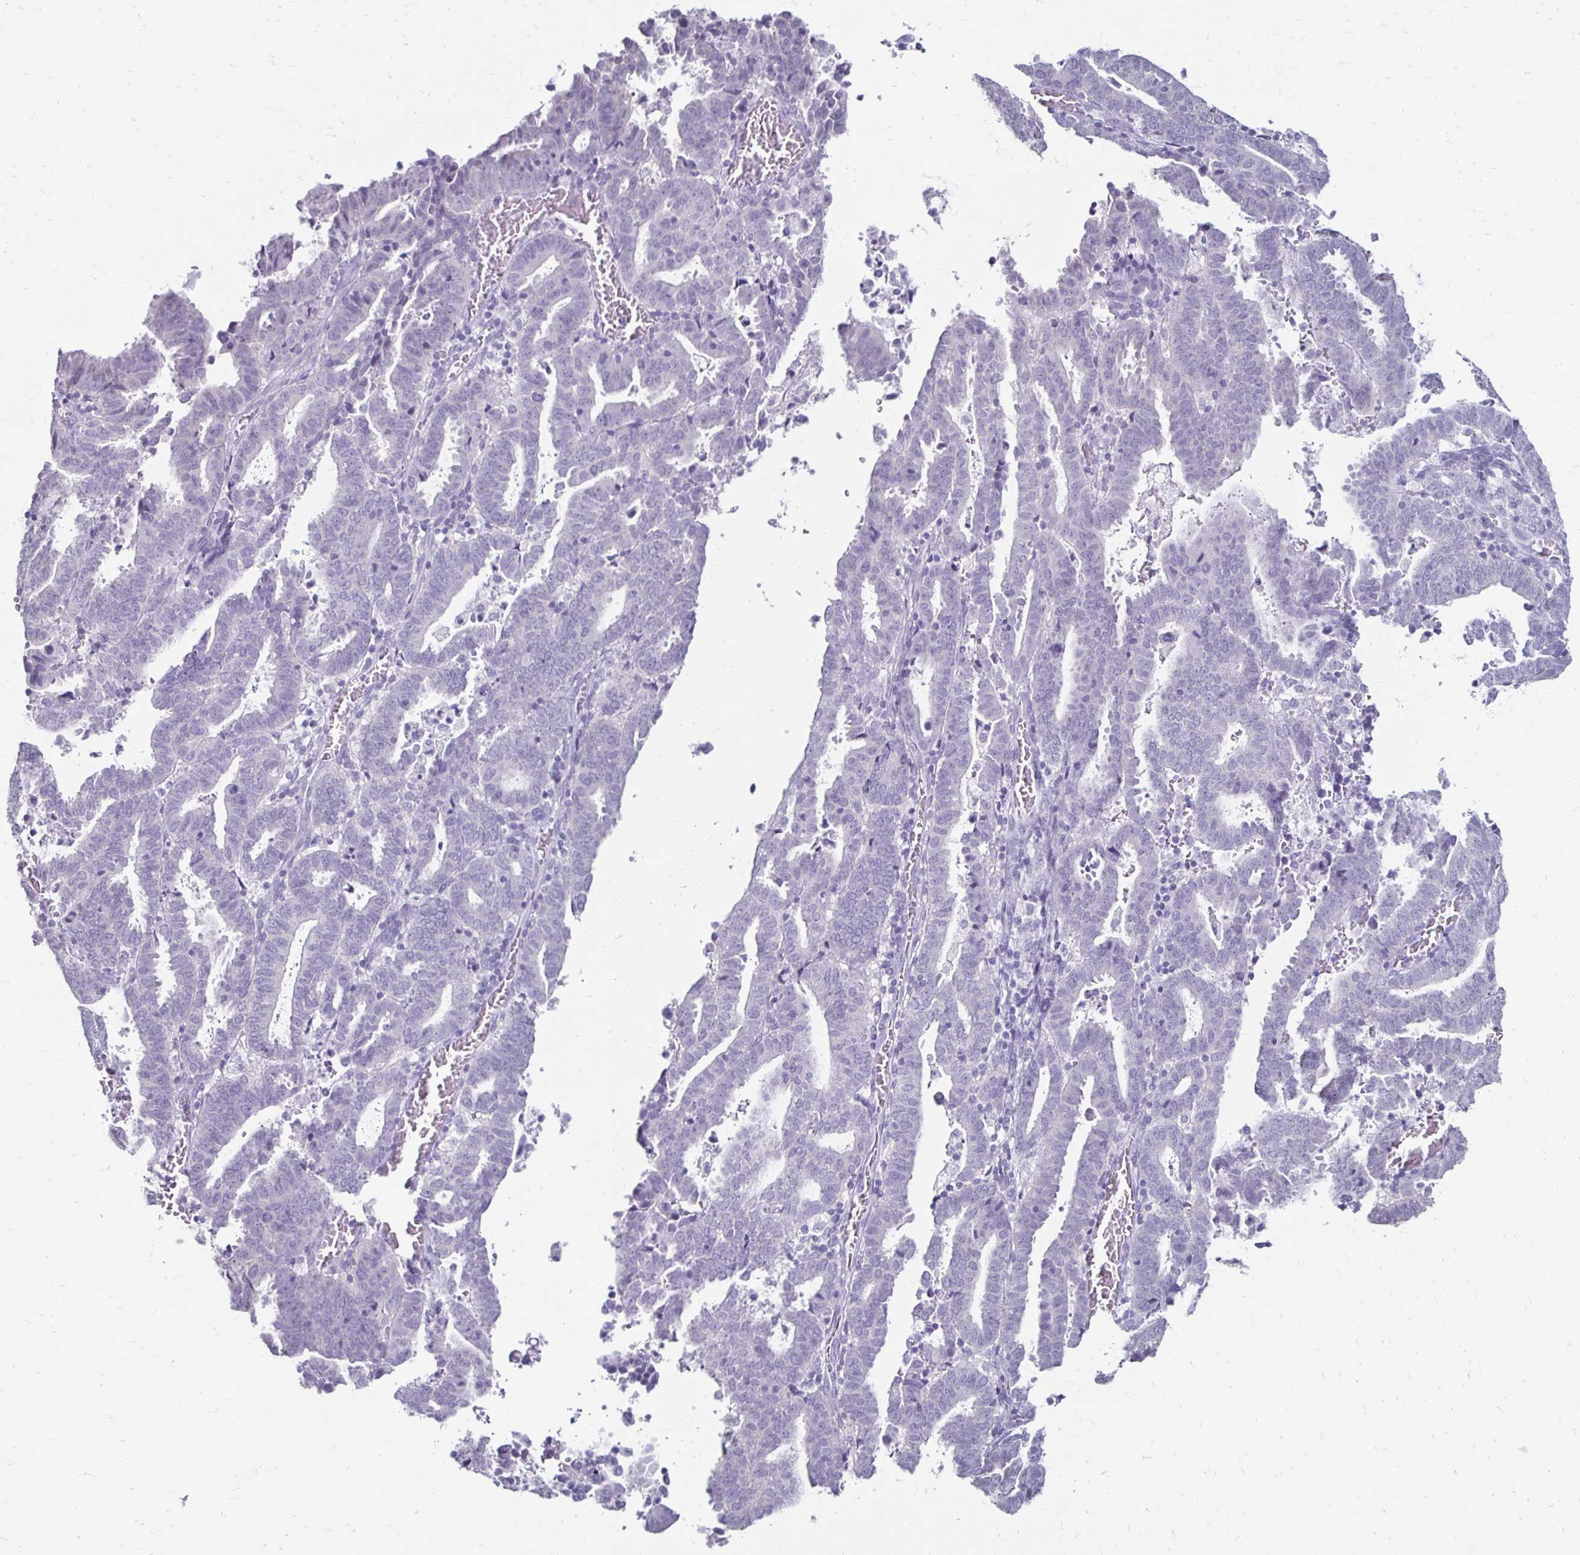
{"staining": {"intensity": "negative", "quantity": "none", "location": "none"}, "tissue": "endometrial cancer", "cell_type": "Tumor cells", "image_type": "cancer", "snomed": [{"axis": "morphology", "description": "Adenocarcinoma, NOS"}, {"axis": "topography", "description": "Uterus"}], "caption": "Histopathology image shows no protein staining in tumor cells of endometrial adenocarcinoma tissue.", "gene": "TOMM34", "patient": {"sex": "female", "age": 83}}